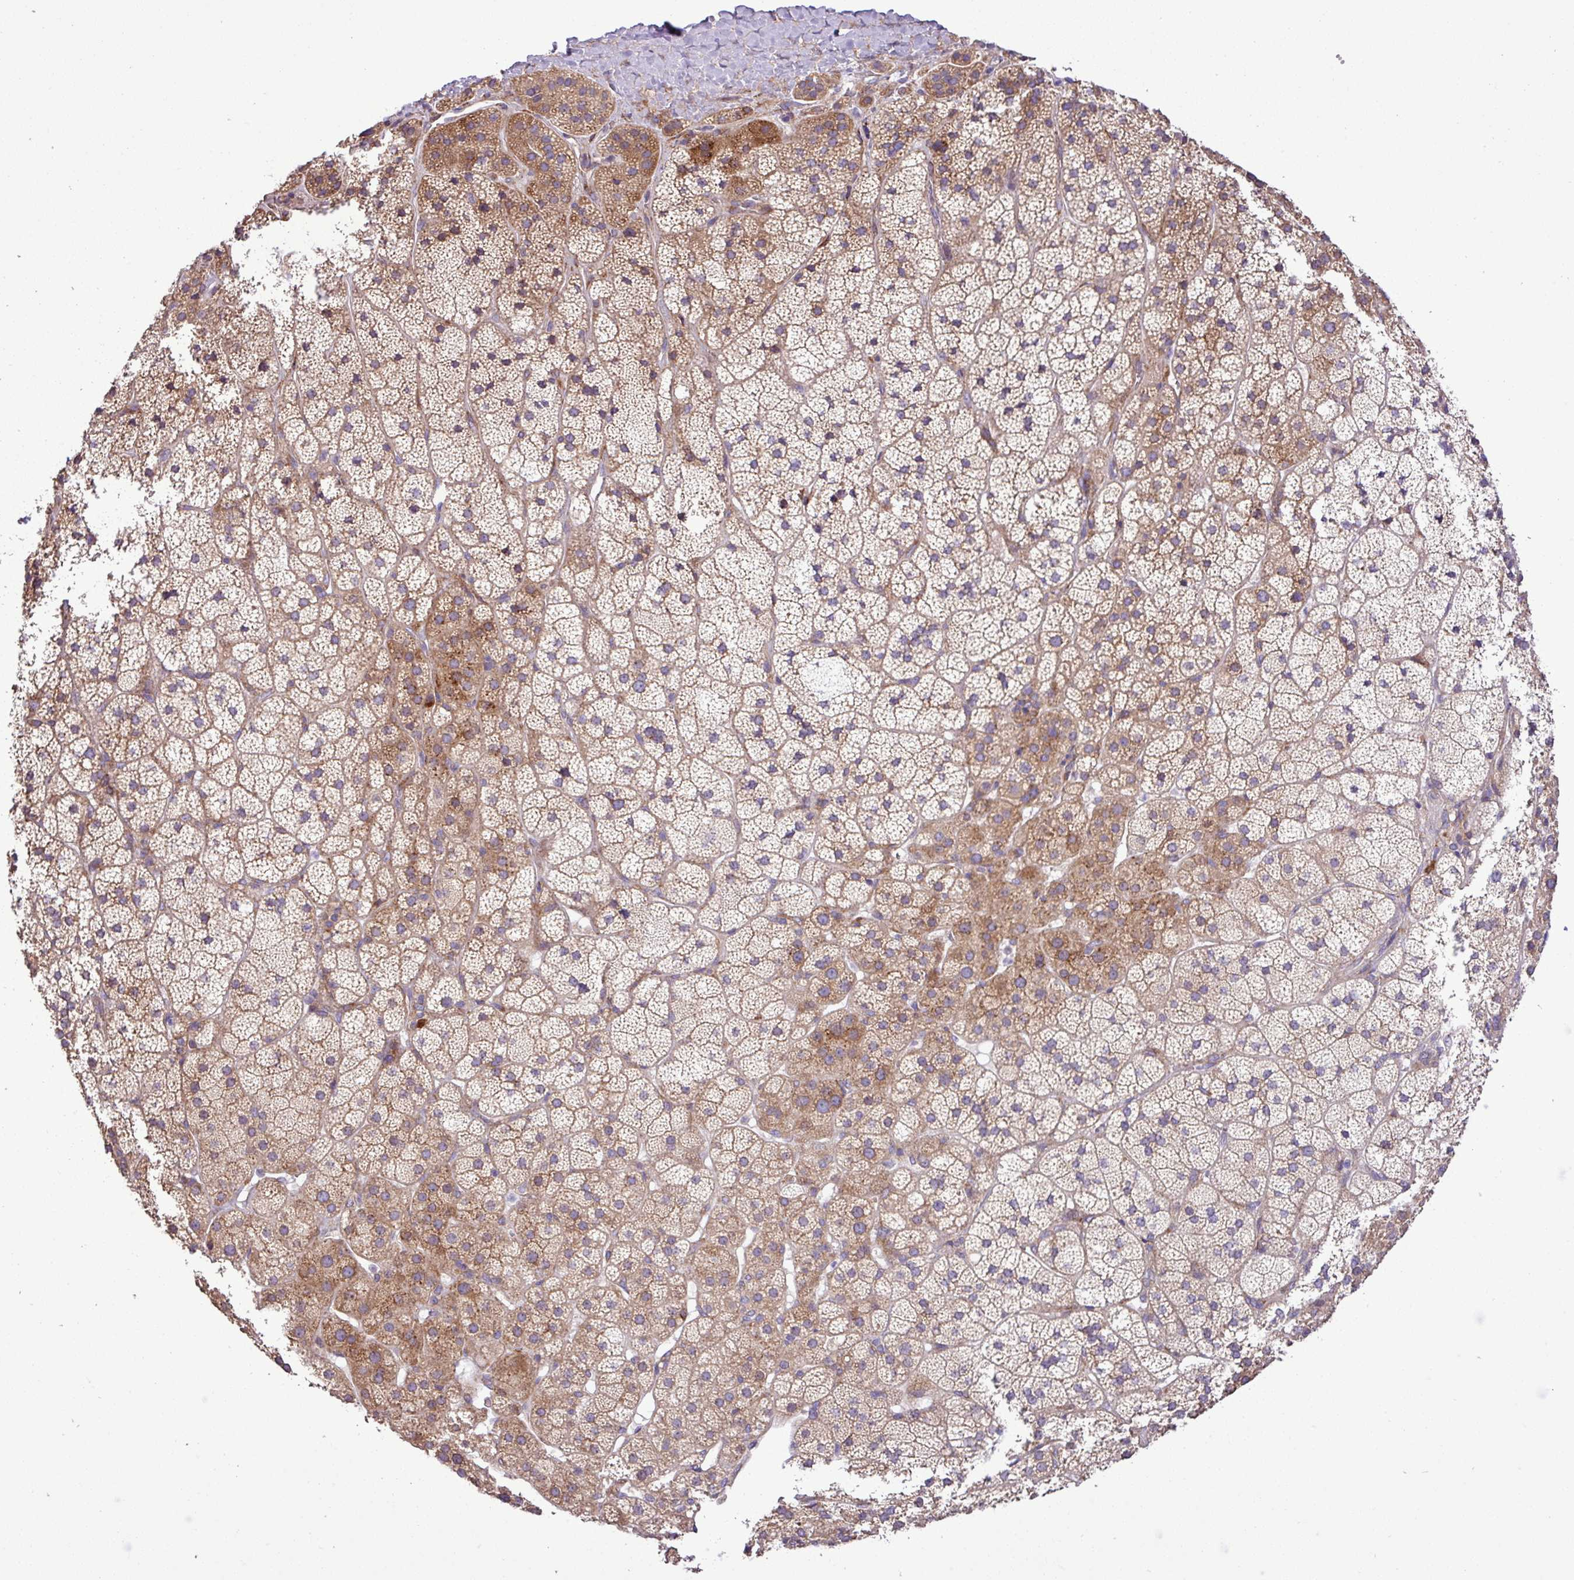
{"staining": {"intensity": "moderate", "quantity": "25%-75%", "location": "cytoplasmic/membranous"}, "tissue": "adrenal gland", "cell_type": "Glandular cells", "image_type": "normal", "snomed": [{"axis": "morphology", "description": "Normal tissue, NOS"}, {"axis": "topography", "description": "Adrenal gland"}], "caption": "Immunohistochemical staining of normal adrenal gland displays 25%-75% levels of moderate cytoplasmic/membranous protein expression in approximately 25%-75% of glandular cells. The staining was performed using DAB, with brown indicating positive protein expression. Nuclei are stained blue with hematoxylin.", "gene": "RPL13", "patient": {"sex": "female", "age": 70}}